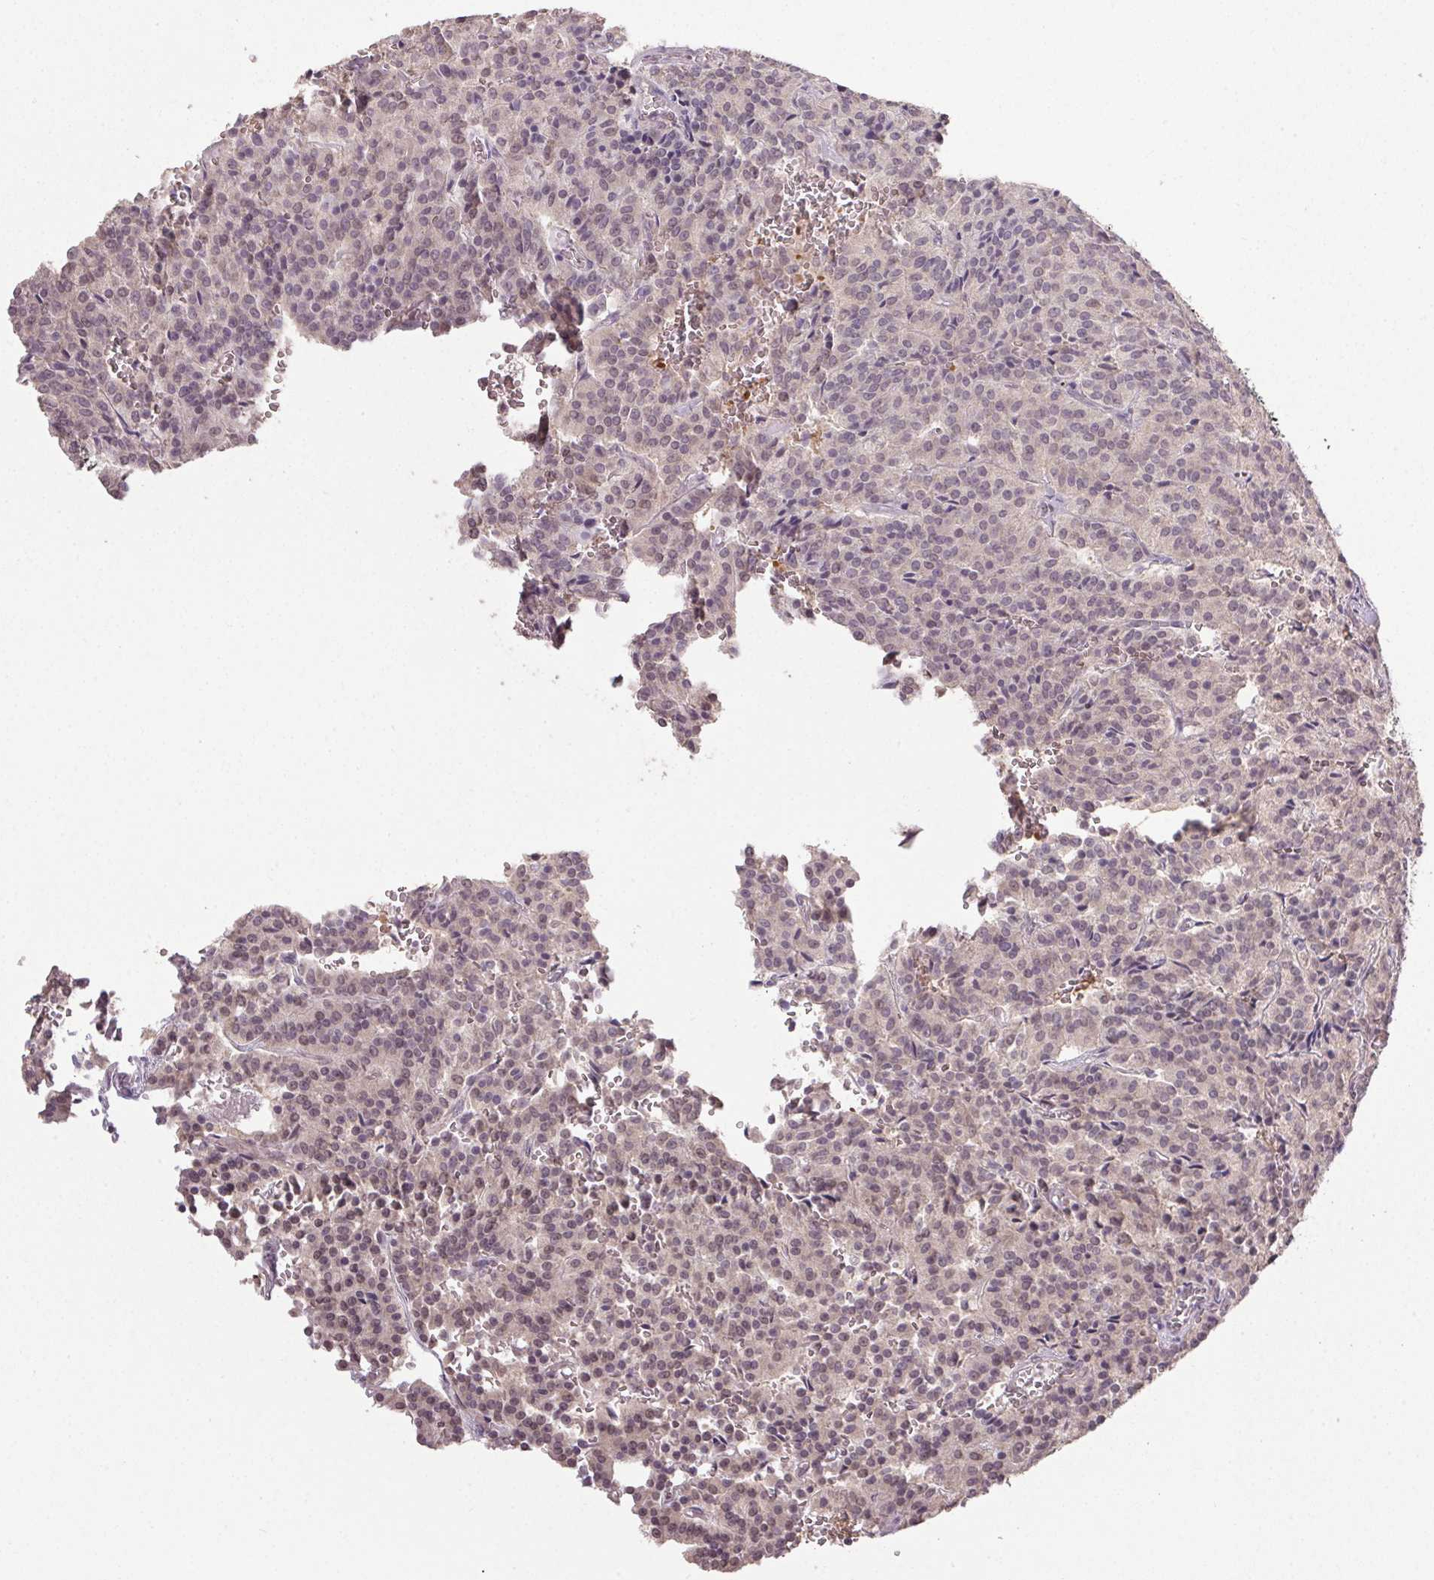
{"staining": {"intensity": "weak", "quantity": ">75%", "location": "cytoplasmic/membranous"}, "tissue": "carcinoid", "cell_type": "Tumor cells", "image_type": "cancer", "snomed": [{"axis": "morphology", "description": "Carcinoid, malignant, NOS"}, {"axis": "topography", "description": "Lung"}], "caption": "Human malignant carcinoid stained with a protein marker displays weak staining in tumor cells.", "gene": "PPP4R4", "patient": {"sex": "male", "age": 70}}